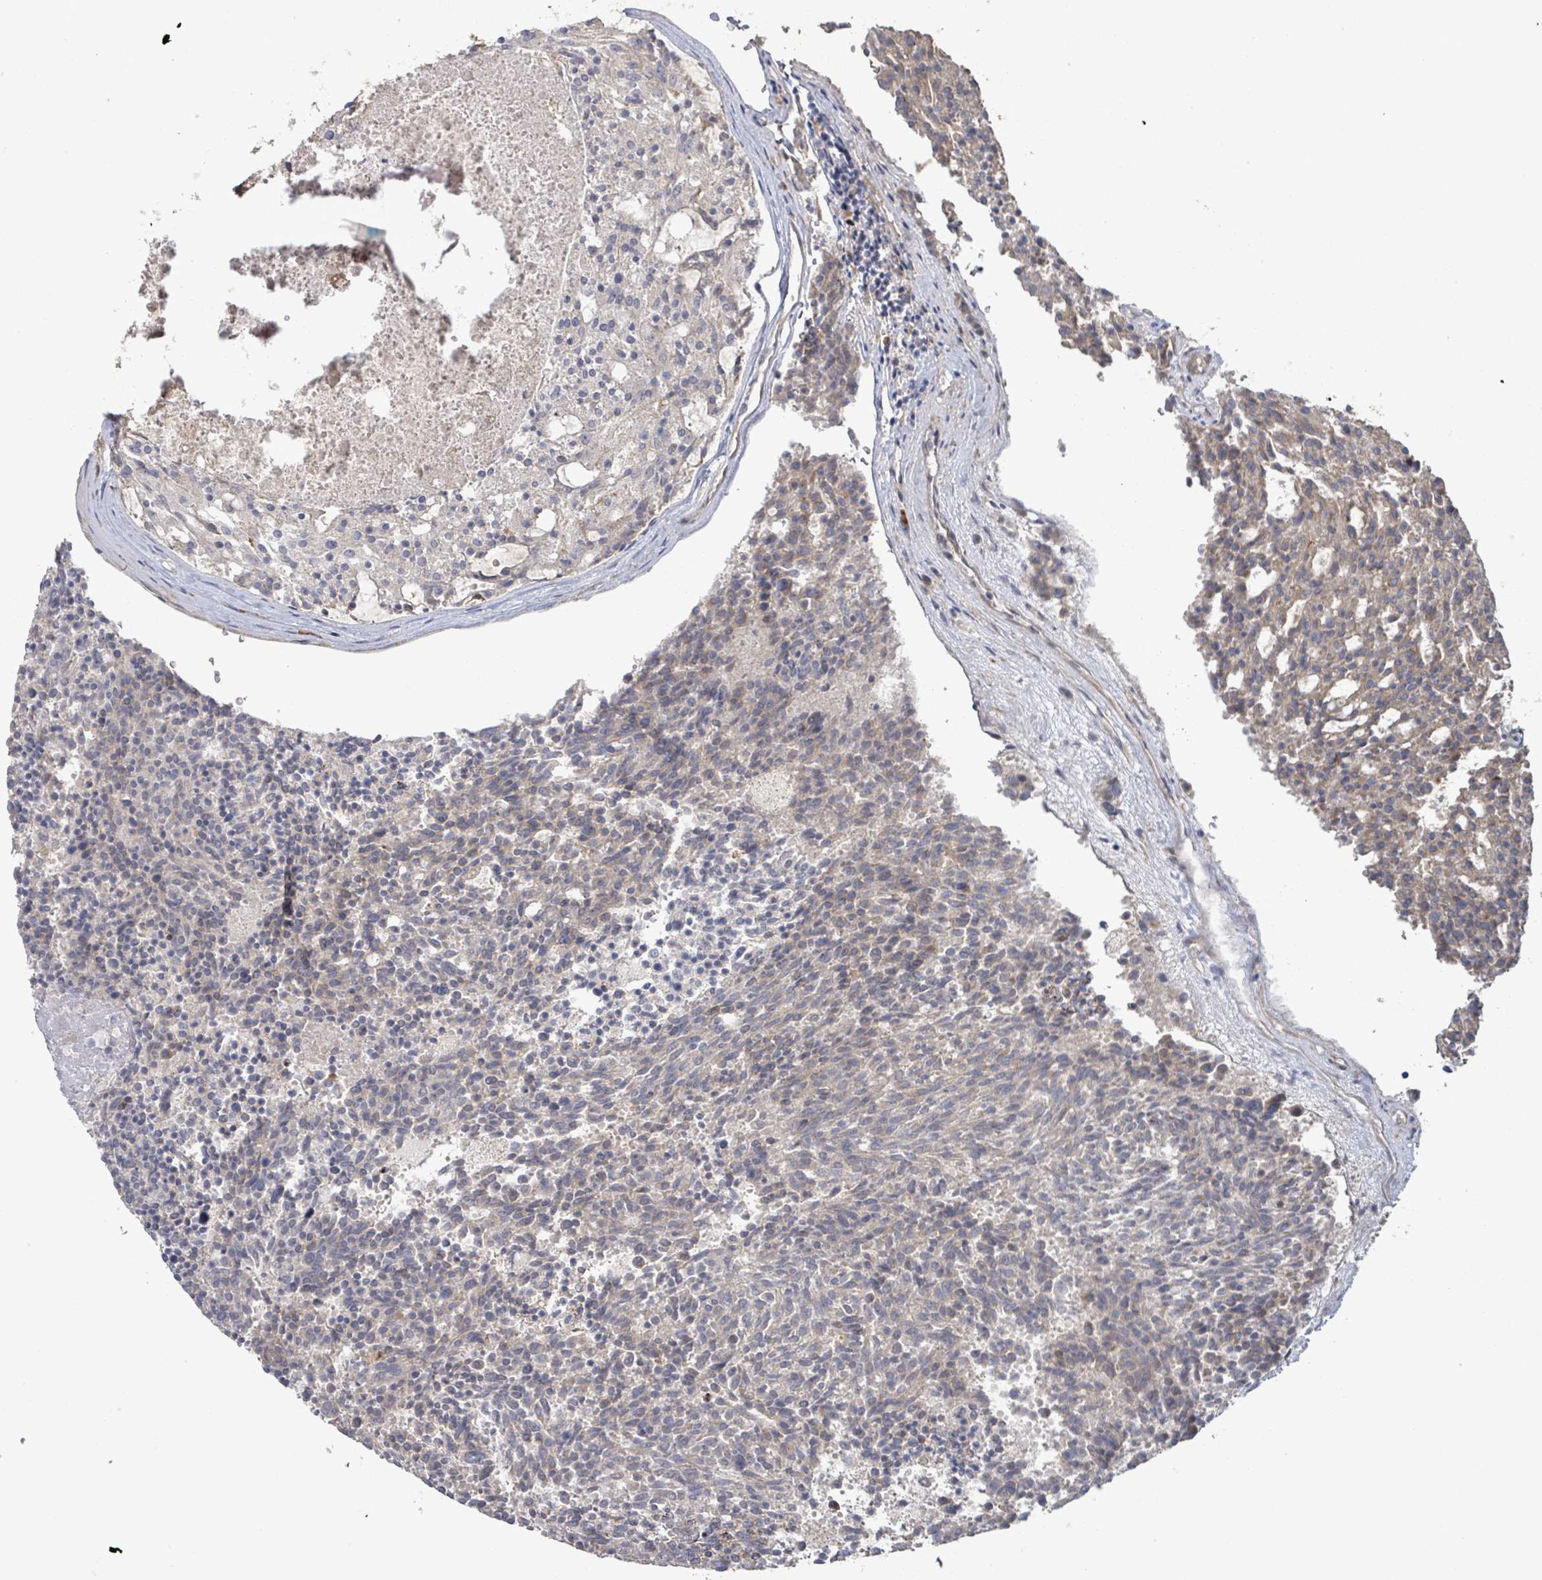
{"staining": {"intensity": "negative", "quantity": "none", "location": "none"}, "tissue": "carcinoid", "cell_type": "Tumor cells", "image_type": "cancer", "snomed": [{"axis": "morphology", "description": "Carcinoid, malignant, NOS"}, {"axis": "topography", "description": "Pancreas"}], "caption": "High magnification brightfield microscopy of carcinoid stained with DAB (brown) and counterstained with hematoxylin (blue): tumor cells show no significant positivity. (Brightfield microscopy of DAB (3,3'-diaminobenzidine) IHC at high magnification).", "gene": "SLIT3", "patient": {"sex": "female", "age": 54}}